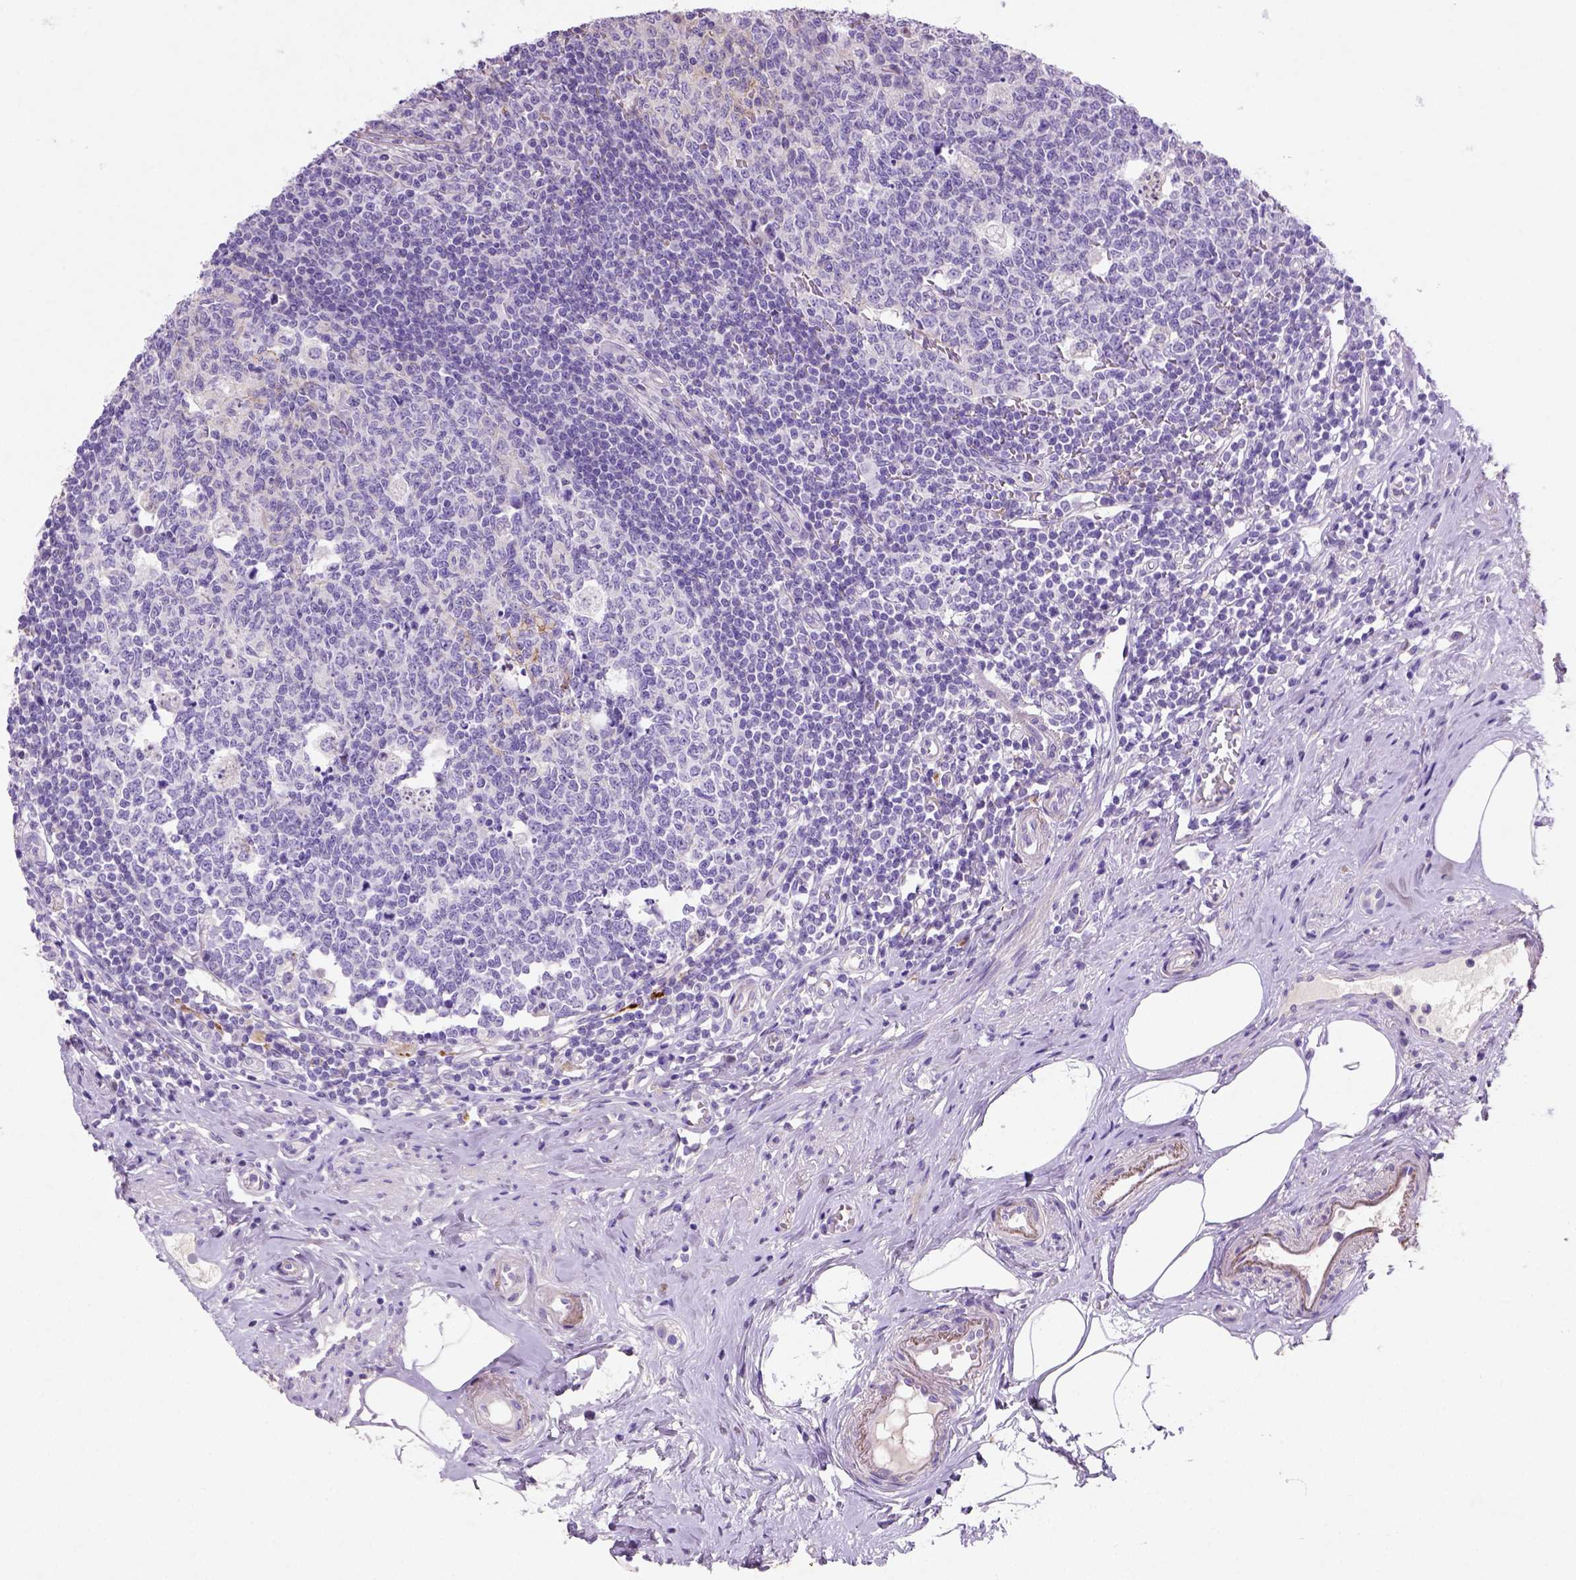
{"staining": {"intensity": "negative", "quantity": "none", "location": "none"}, "tissue": "appendix", "cell_type": "Glandular cells", "image_type": "normal", "snomed": [{"axis": "morphology", "description": "Normal tissue, NOS"}, {"axis": "morphology", "description": "Carcinoma, endometroid"}, {"axis": "topography", "description": "Appendix"}, {"axis": "topography", "description": "Colon"}], "caption": "IHC of normal human appendix exhibits no positivity in glandular cells. (DAB (3,3'-diaminobenzidine) IHC with hematoxylin counter stain).", "gene": "NUDT2", "patient": {"sex": "female", "age": 60}}